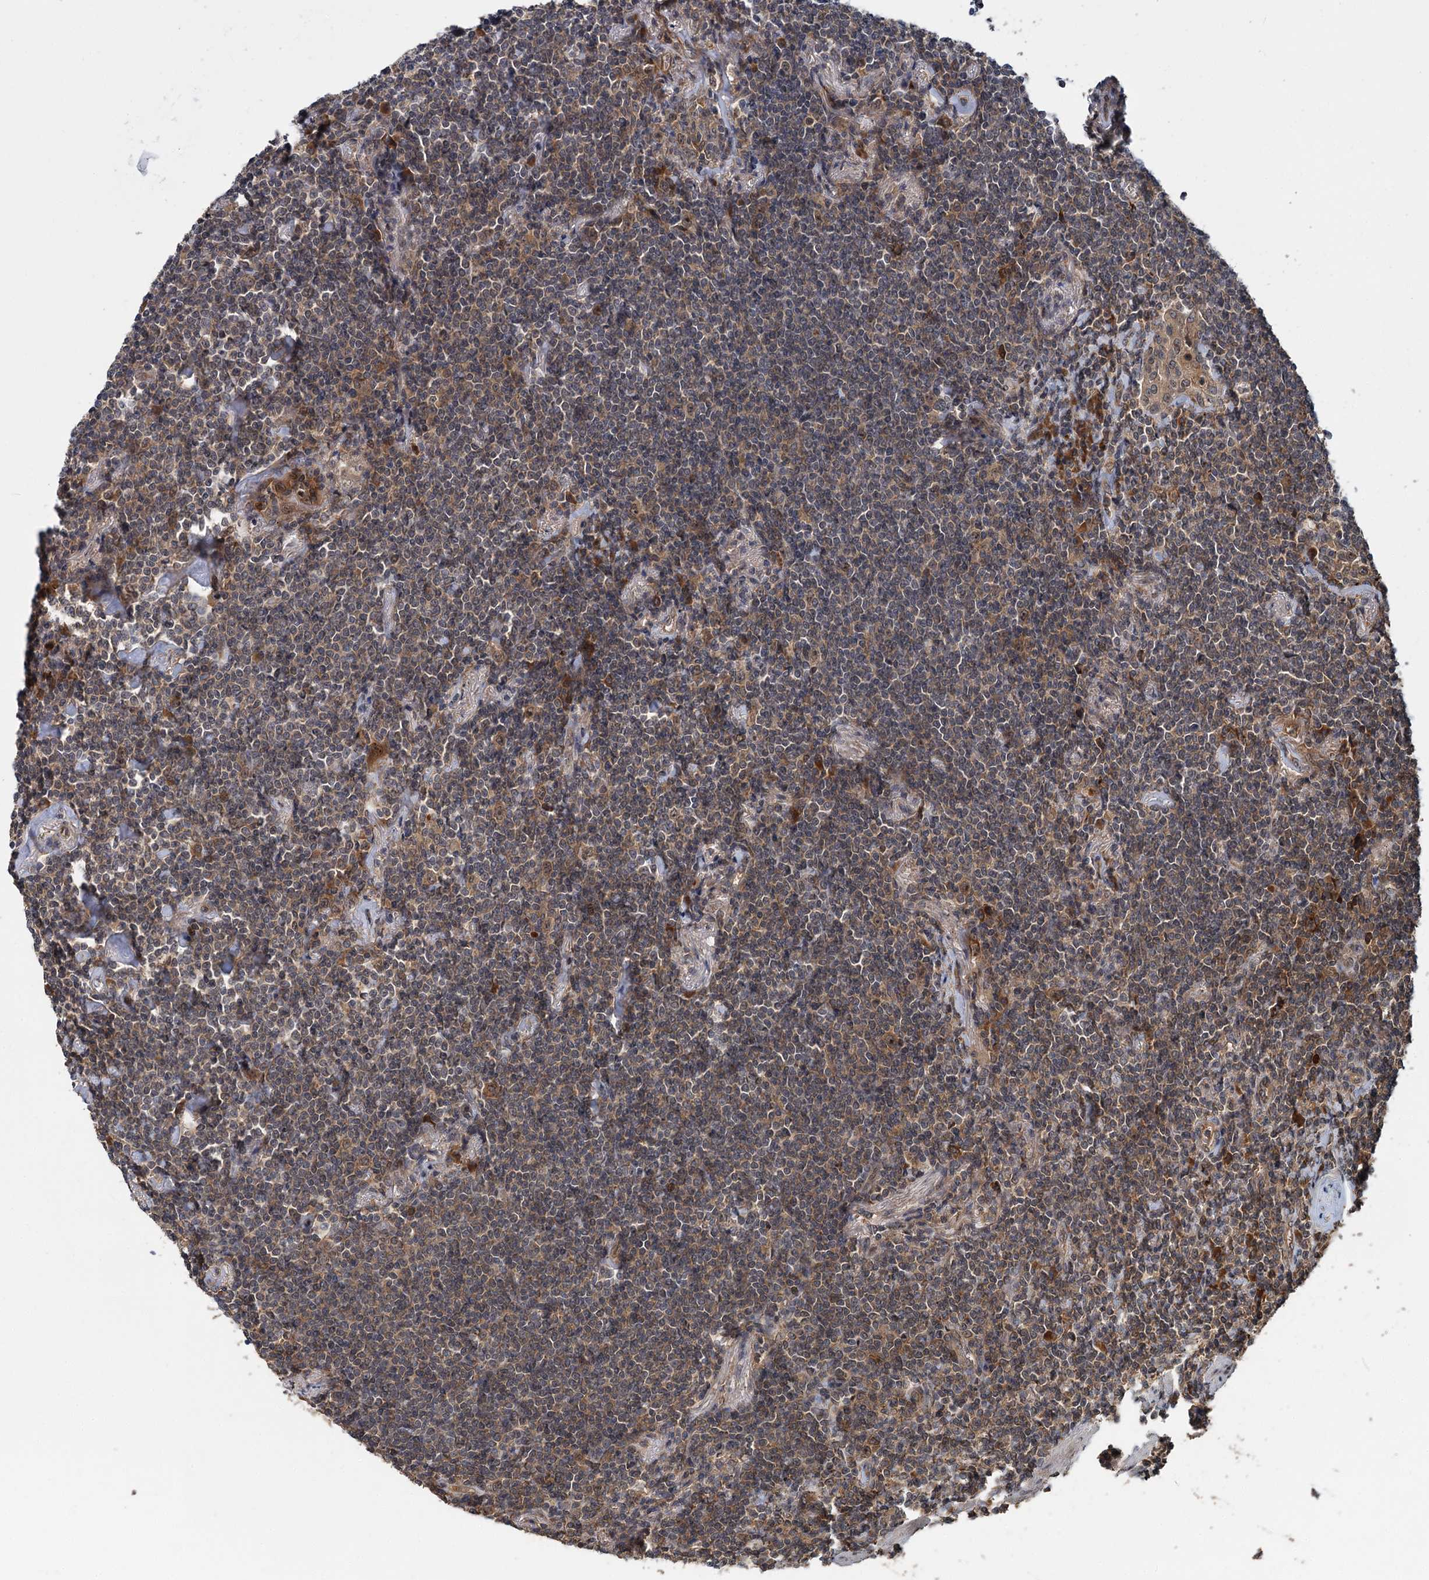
{"staining": {"intensity": "weak", "quantity": "25%-75%", "location": "cytoplasmic/membranous"}, "tissue": "lymphoma", "cell_type": "Tumor cells", "image_type": "cancer", "snomed": [{"axis": "morphology", "description": "Malignant lymphoma, non-Hodgkin's type, Low grade"}, {"axis": "topography", "description": "Lung"}], "caption": "Tumor cells reveal low levels of weak cytoplasmic/membranous positivity in approximately 25%-75% of cells in human lymphoma. The staining was performed using DAB, with brown indicating positive protein expression. Nuclei are stained blue with hematoxylin.", "gene": "KANSL2", "patient": {"sex": "female", "age": 71}}